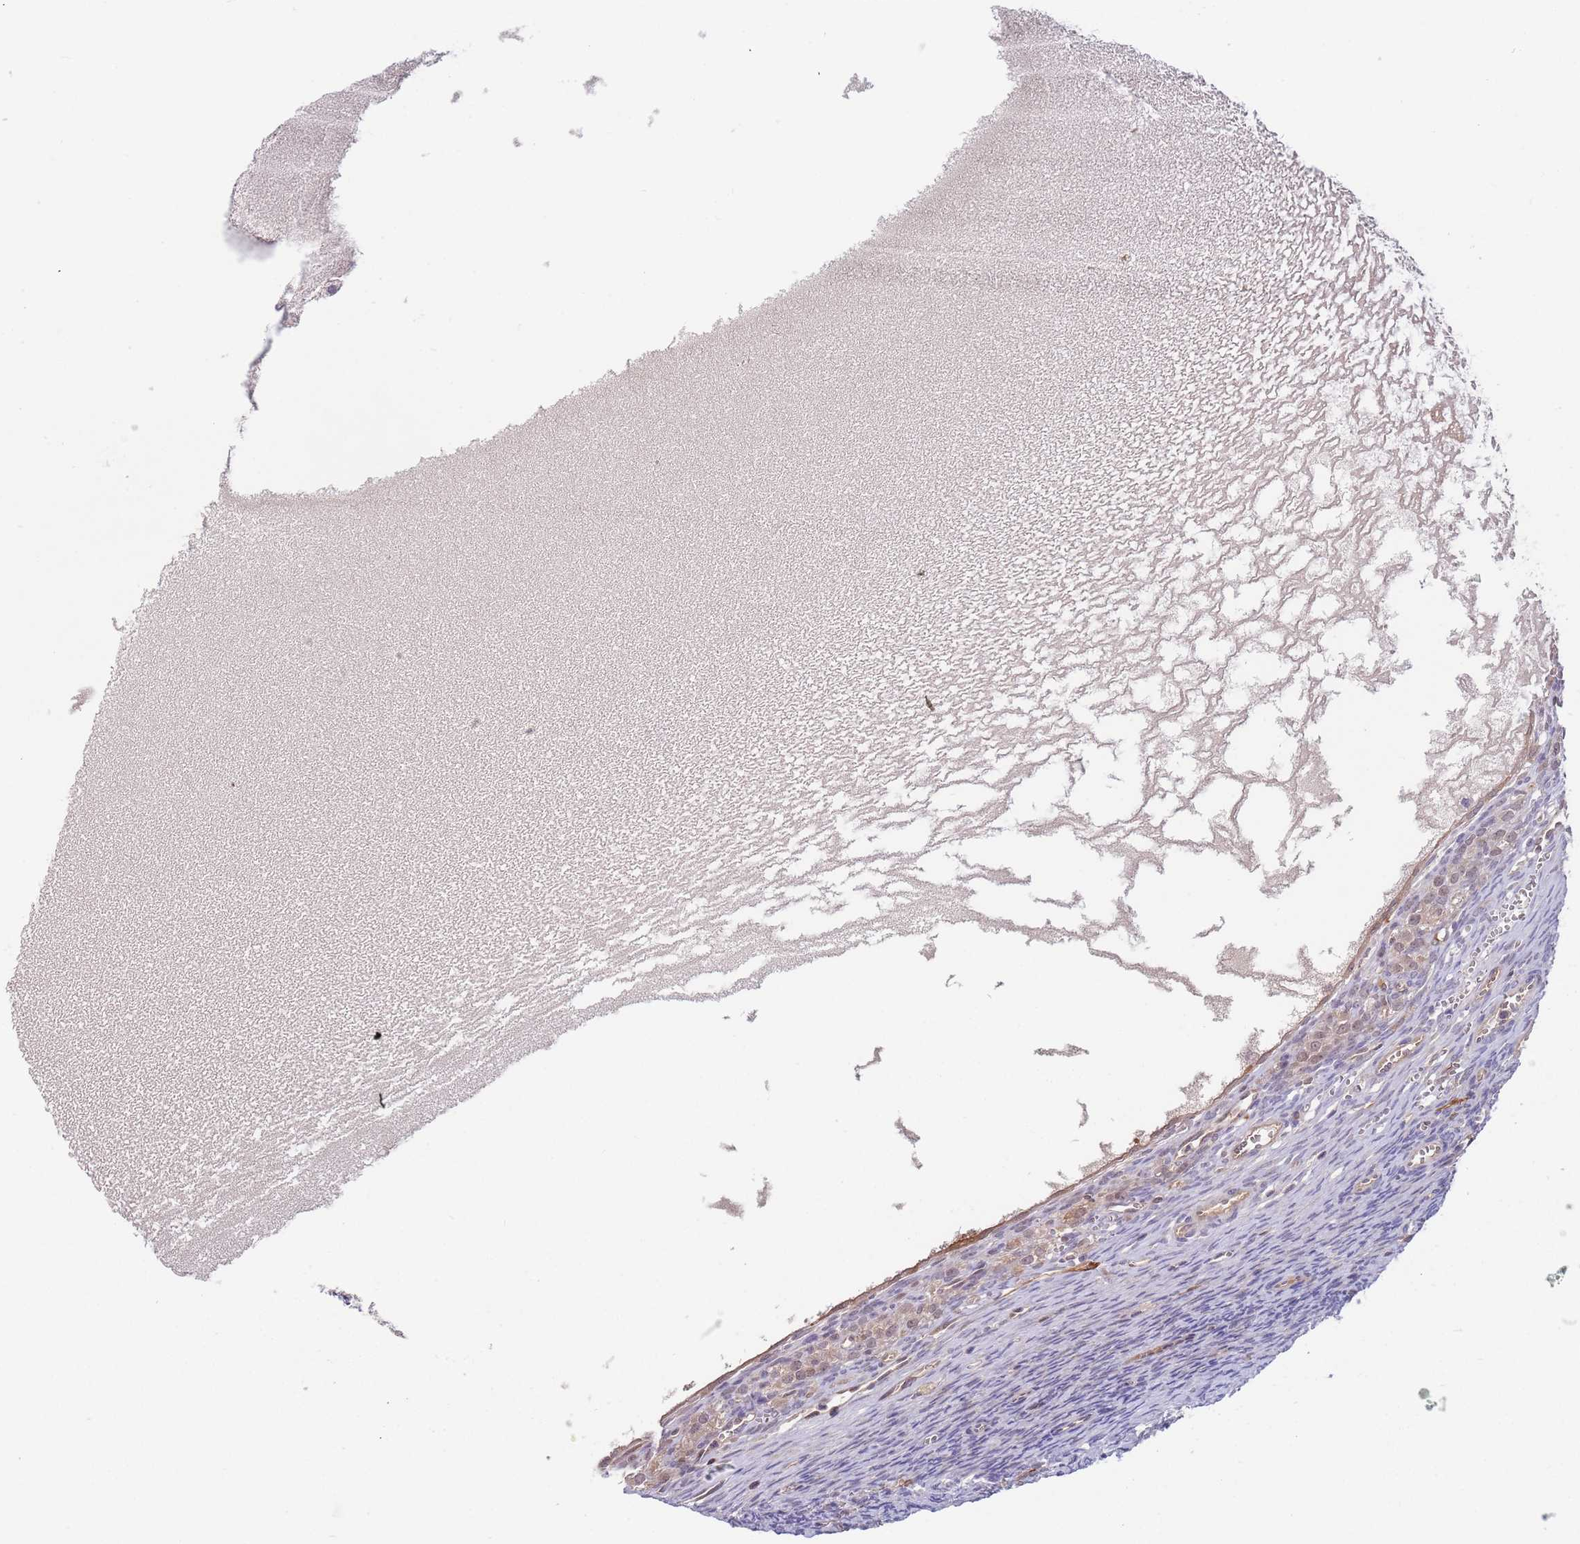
{"staining": {"intensity": "moderate", "quantity": "25%-75%", "location": "cytoplasmic/membranous"}, "tissue": "ovary", "cell_type": "Ovarian stroma cells", "image_type": "normal", "snomed": [{"axis": "morphology", "description": "Normal tissue, NOS"}, {"axis": "topography", "description": "Ovary"}], "caption": "About 25%-75% of ovarian stroma cells in normal human ovary exhibit moderate cytoplasmic/membranous protein positivity as visualized by brown immunohistochemical staining.", "gene": "GSDMD", "patient": {"sex": "female", "age": 39}}